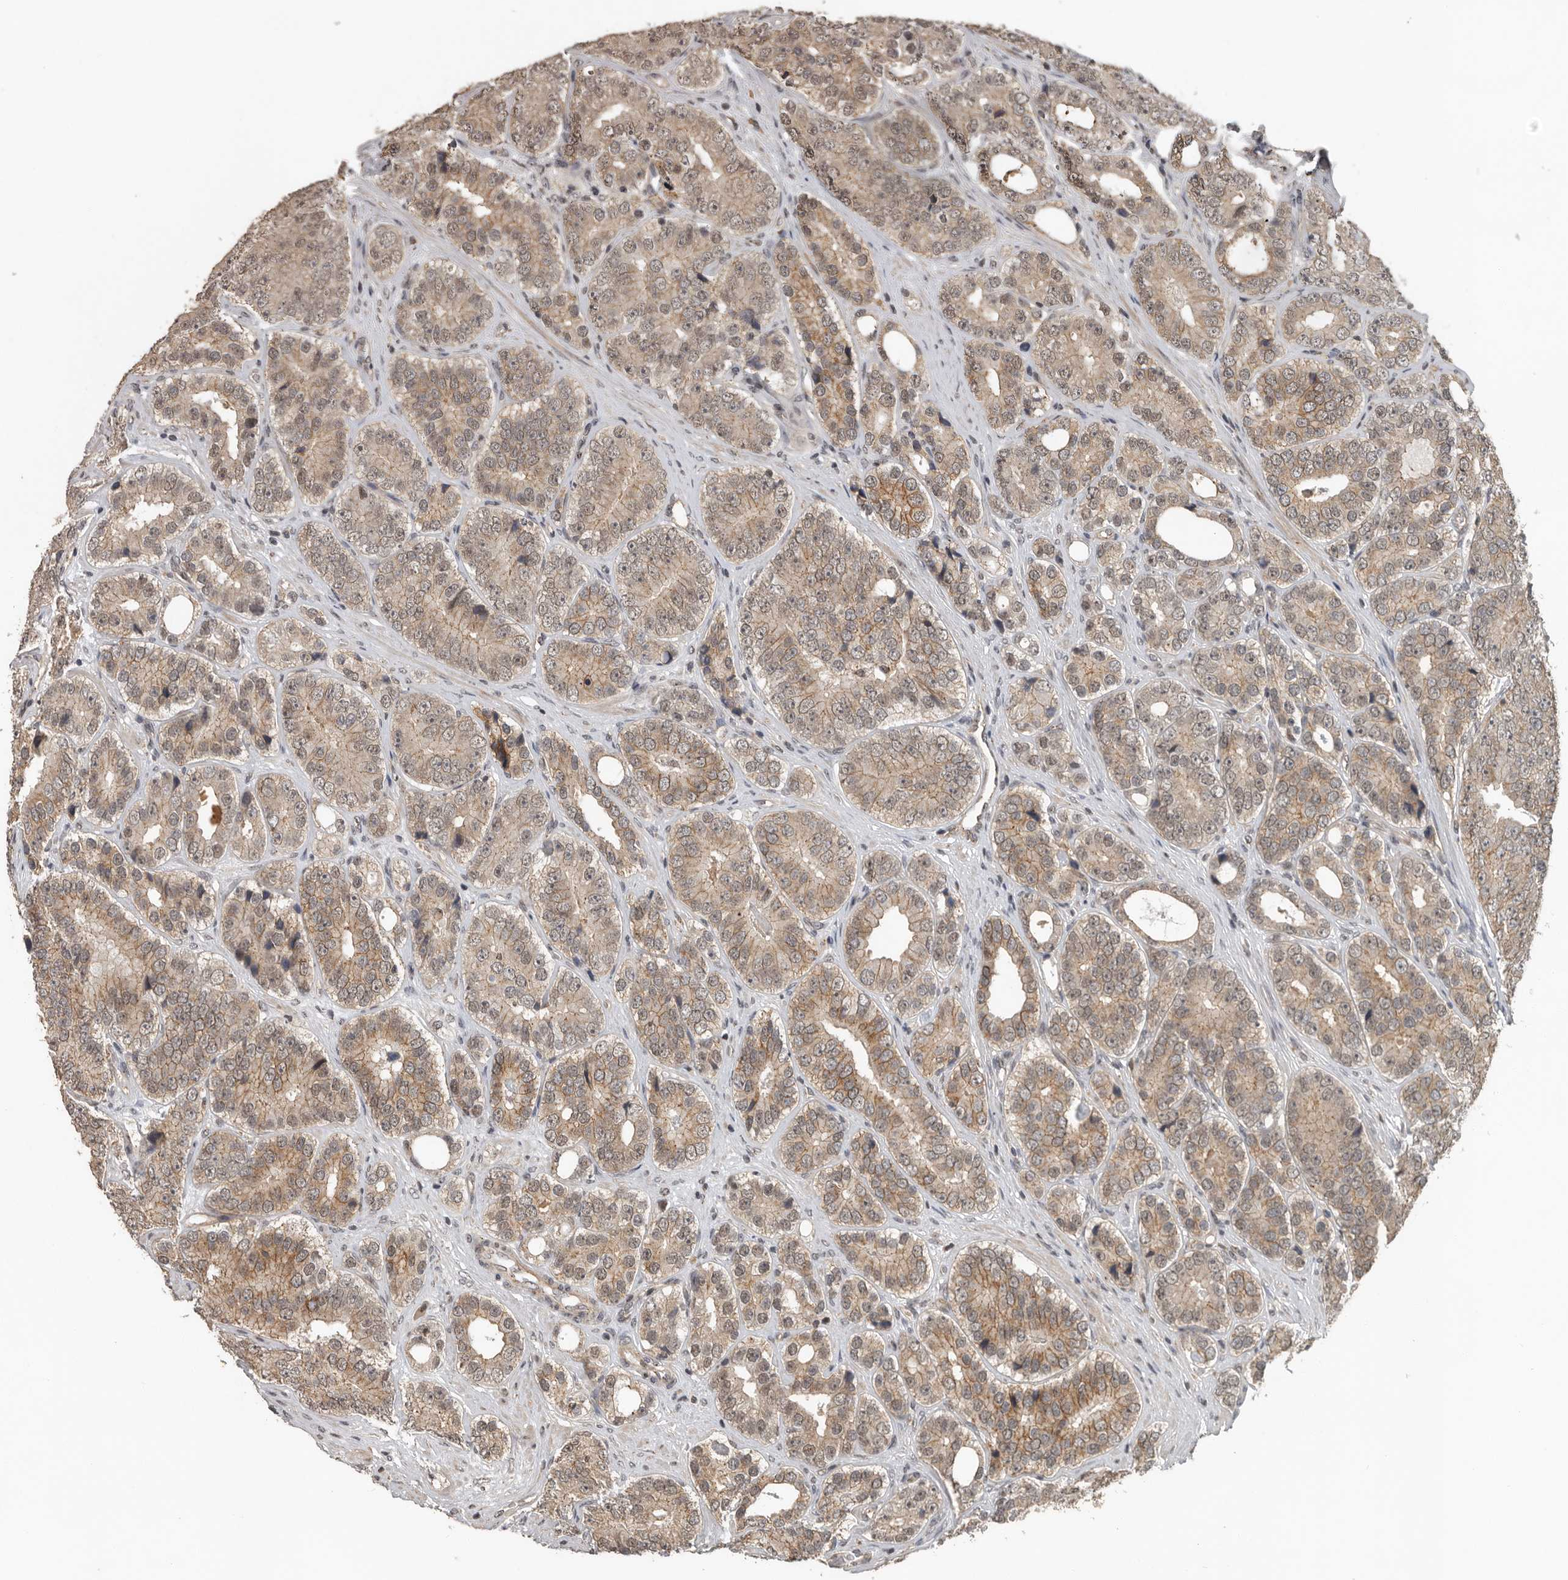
{"staining": {"intensity": "moderate", "quantity": ">75%", "location": "cytoplasmic/membranous"}, "tissue": "prostate cancer", "cell_type": "Tumor cells", "image_type": "cancer", "snomed": [{"axis": "morphology", "description": "Adenocarcinoma, High grade"}, {"axis": "topography", "description": "Prostate"}], "caption": "This is a histology image of immunohistochemistry staining of prostate cancer (adenocarcinoma (high-grade)), which shows moderate staining in the cytoplasmic/membranous of tumor cells.", "gene": "CEP350", "patient": {"sex": "male", "age": 56}}